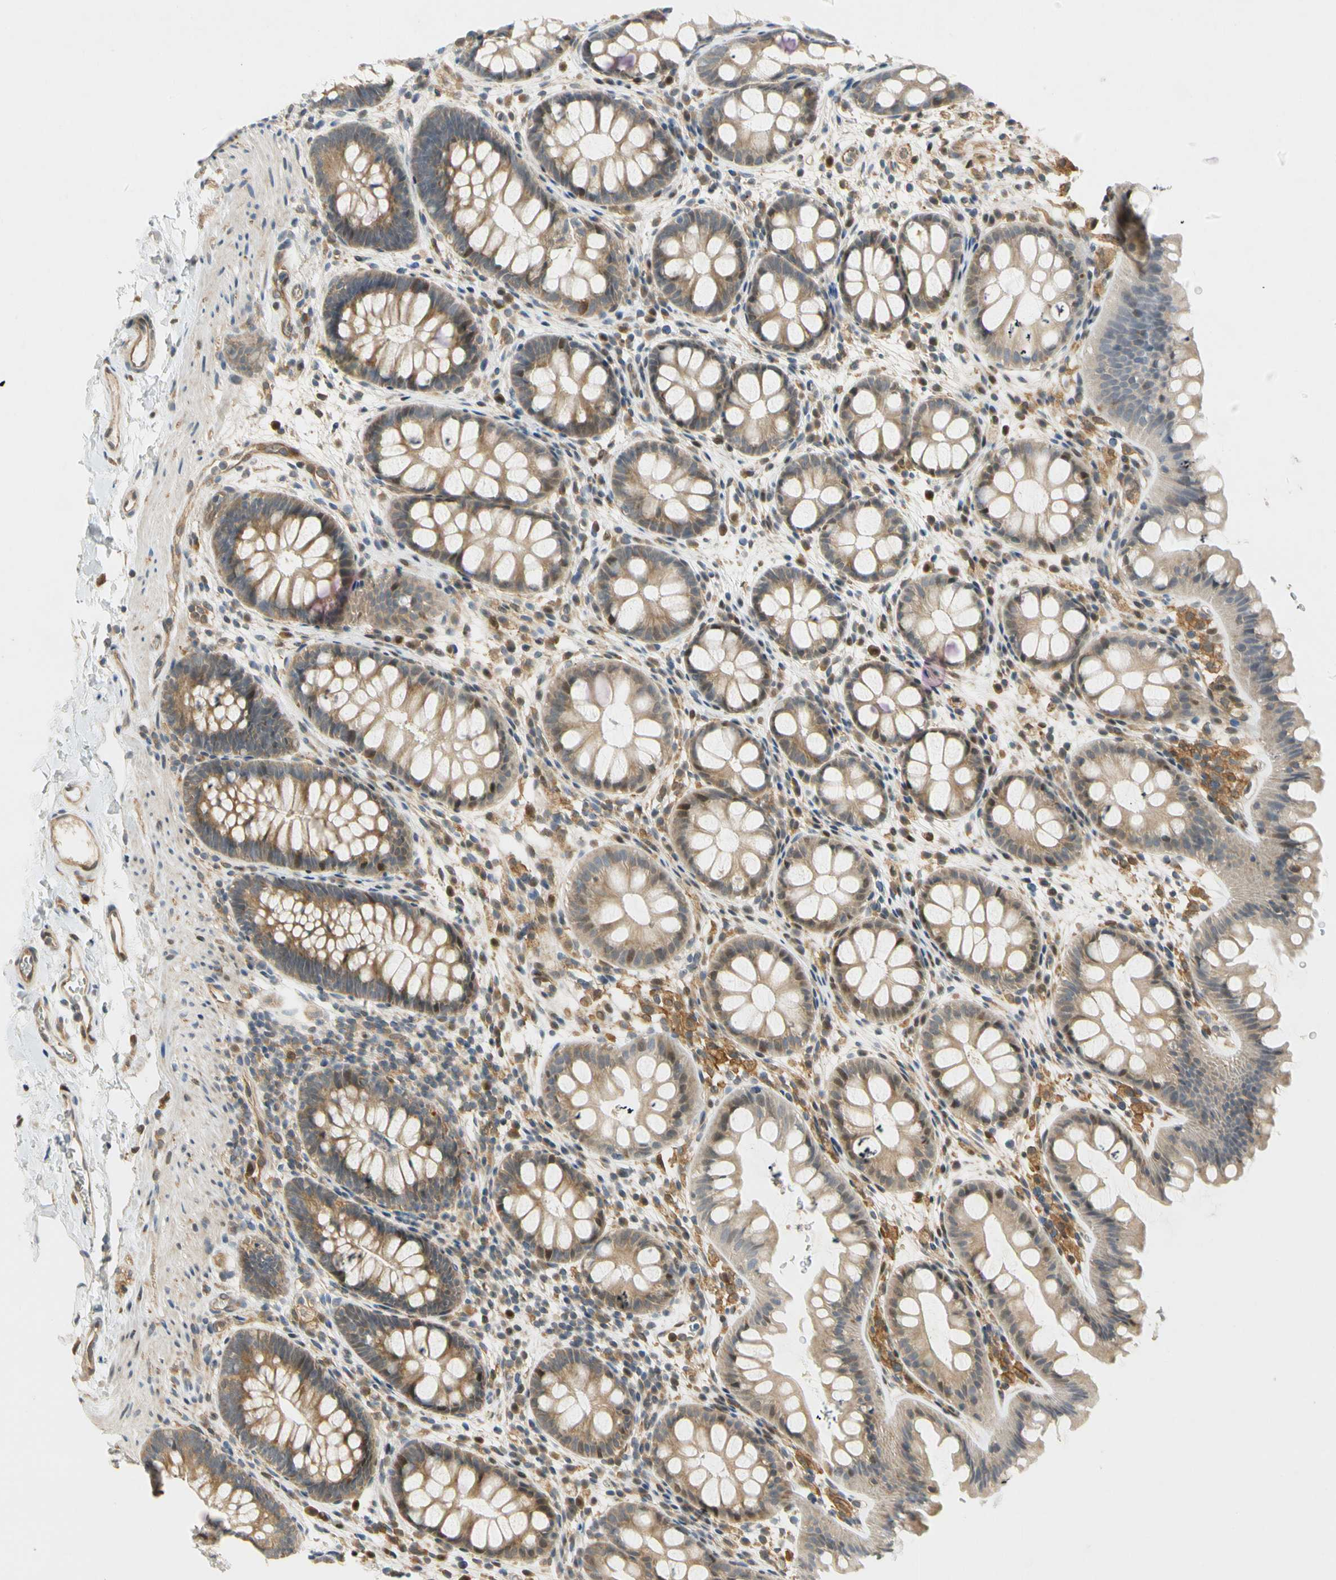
{"staining": {"intensity": "weak", "quantity": ">75%", "location": "cytoplasmic/membranous"}, "tissue": "rectum", "cell_type": "Glandular cells", "image_type": "normal", "snomed": [{"axis": "morphology", "description": "Normal tissue, NOS"}, {"axis": "topography", "description": "Rectum"}], "caption": "Protein expression analysis of benign rectum exhibits weak cytoplasmic/membranous positivity in about >75% of glandular cells. The staining is performed using DAB (3,3'-diaminobenzidine) brown chromogen to label protein expression. The nuclei are counter-stained blue using hematoxylin.", "gene": "GATD1", "patient": {"sex": "female", "age": 24}}